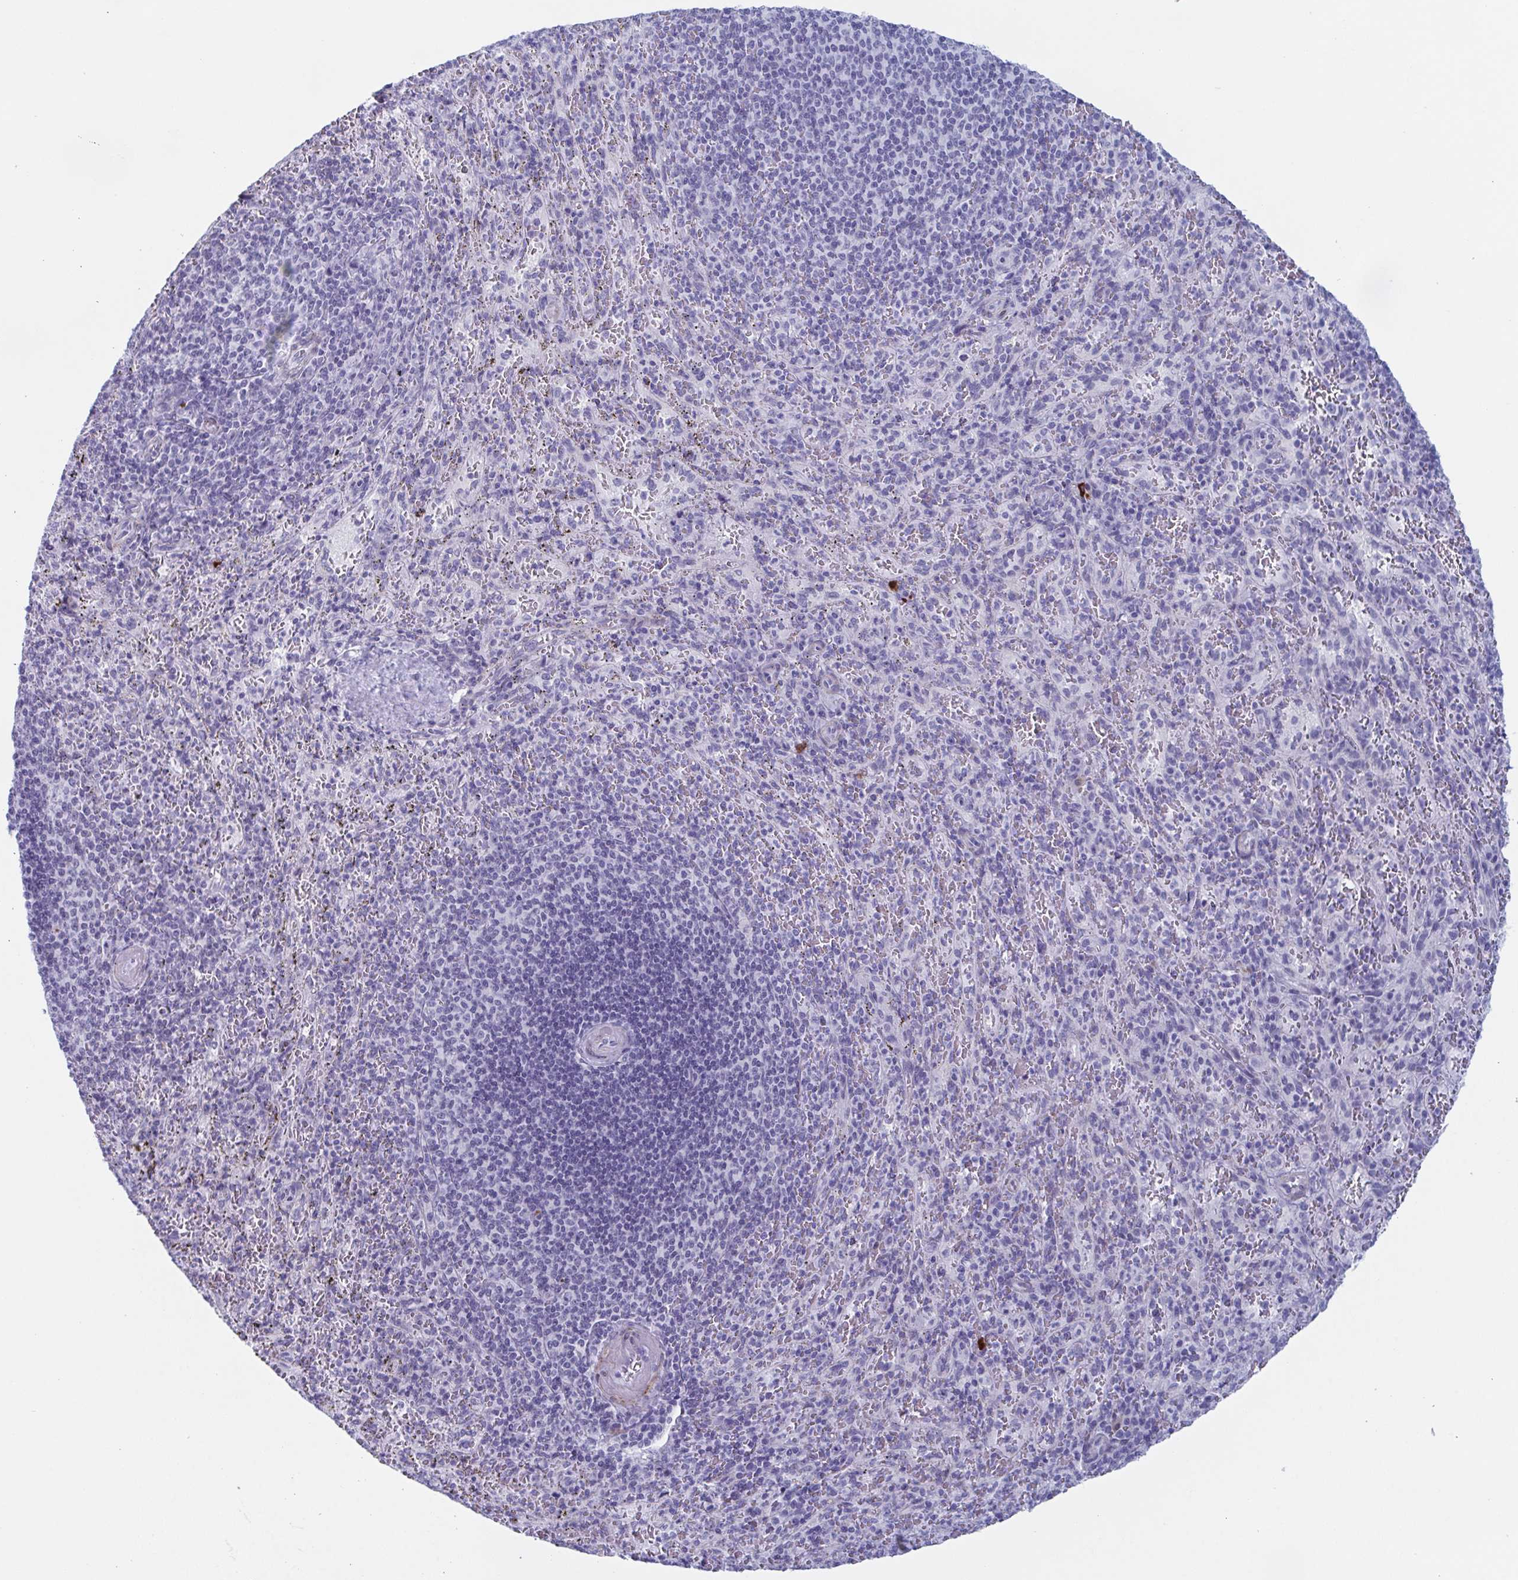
{"staining": {"intensity": "negative", "quantity": "none", "location": "none"}, "tissue": "spleen", "cell_type": "Cells in red pulp", "image_type": "normal", "snomed": [{"axis": "morphology", "description": "Normal tissue, NOS"}, {"axis": "topography", "description": "Spleen"}], "caption": "Immunohistochemistry (IHC) micrograph of unremarkable spleen: spleen stained with DAB displays no significant protein expression in cells in red pulp. Brightfield microscopy of immunohistochemistry stained with DAB (brown) and hematoxylin (blue), captured at high magnification.", "gene": "ZFP64", "patient": {"sex": "male", "age": 57}}